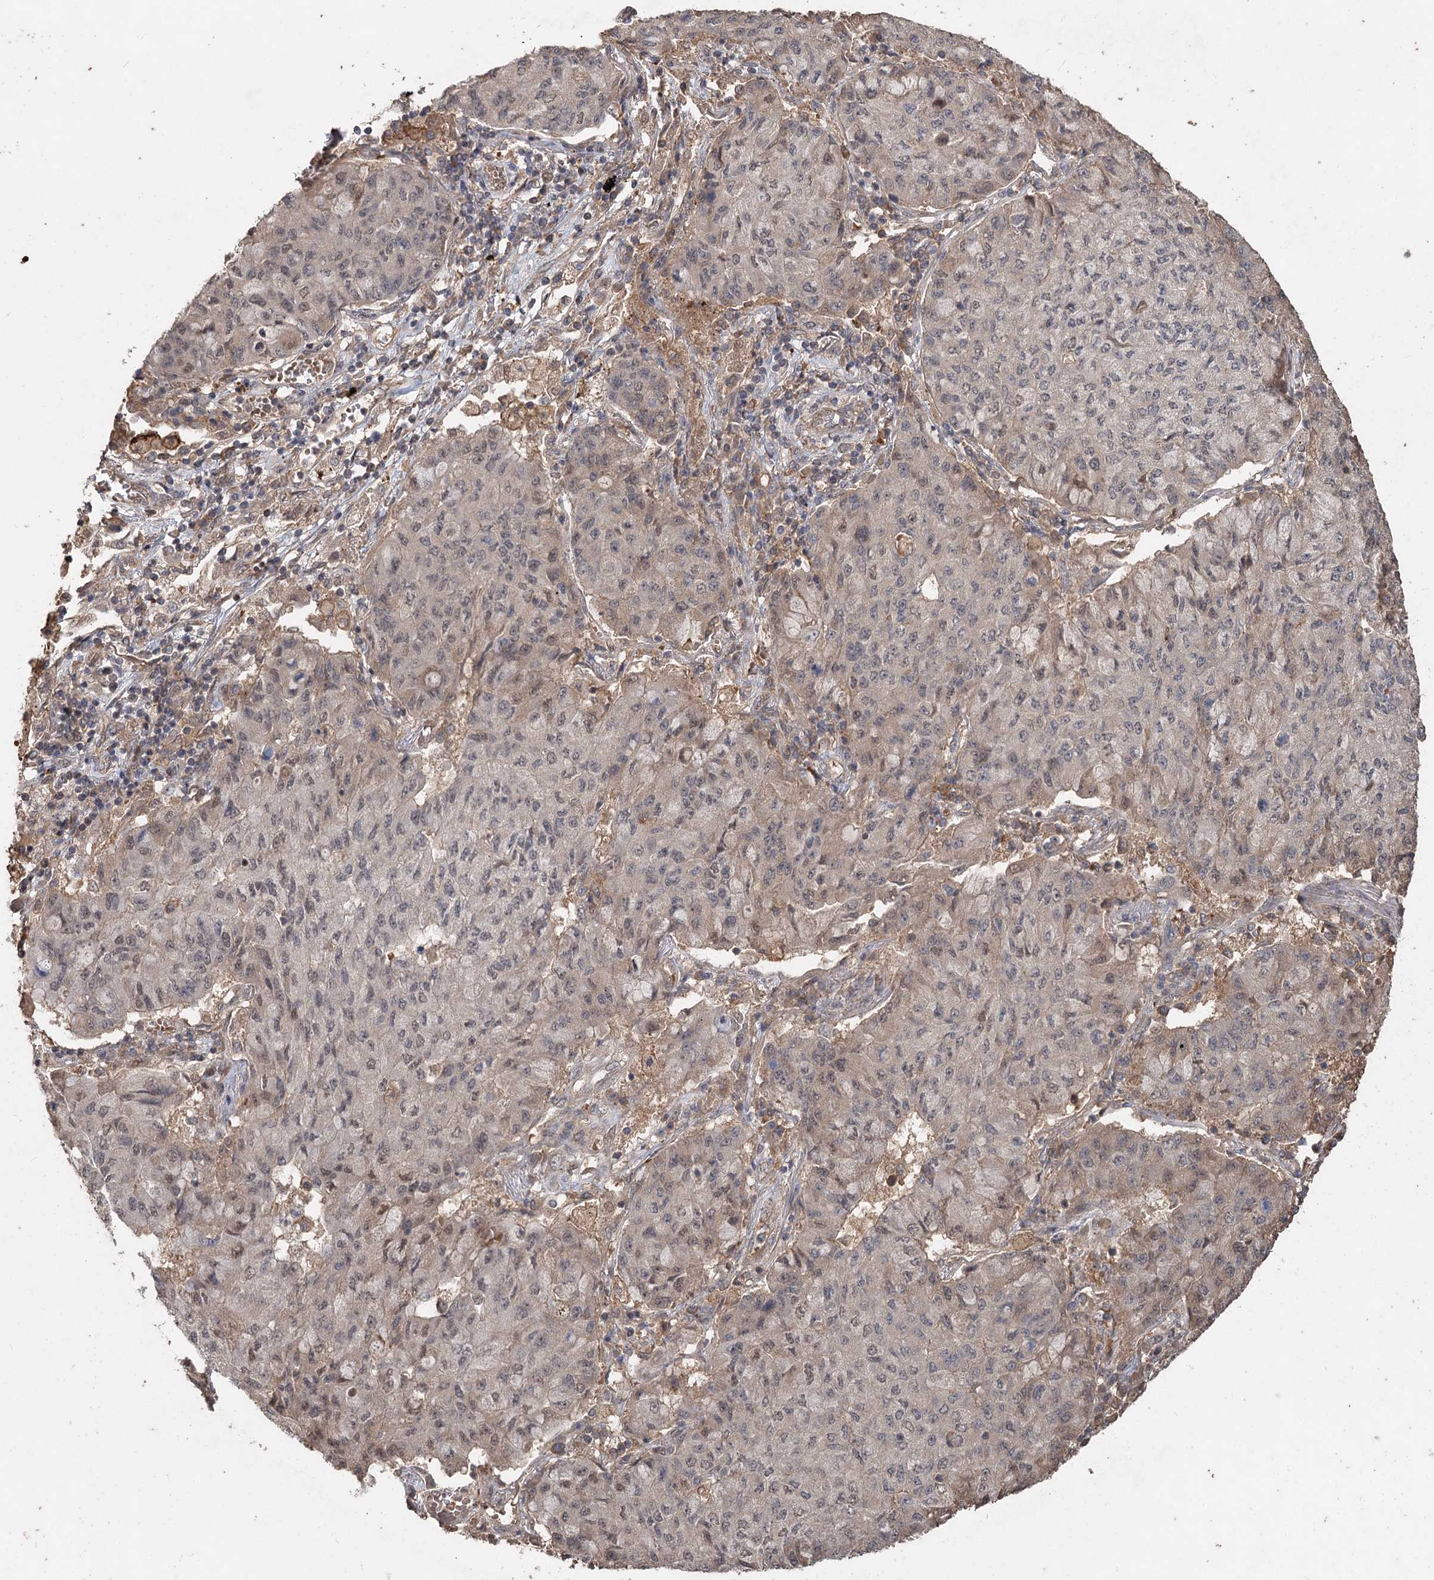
{"staining": {"intensity": "weak", "quantity": "<25%", "location": "nuclear"}, "tissue": "lung cancer", "cell_type": "Tumor cells", "image_type": "cancer", "snomed": [{"axis": "morphology", "description": "Squamous cell carcinoma, NOS"}, {"axis": "topography", "description": "Lung"}], "caption": "DAB (3,3'-diaminobenzidine) immunohistochemical staining of squamous cell carcinoma (lung) exhibits no significant positivity in tumor cells.", "gene": "FBXO7", "patient": {"sex": "male", "age": 74}}